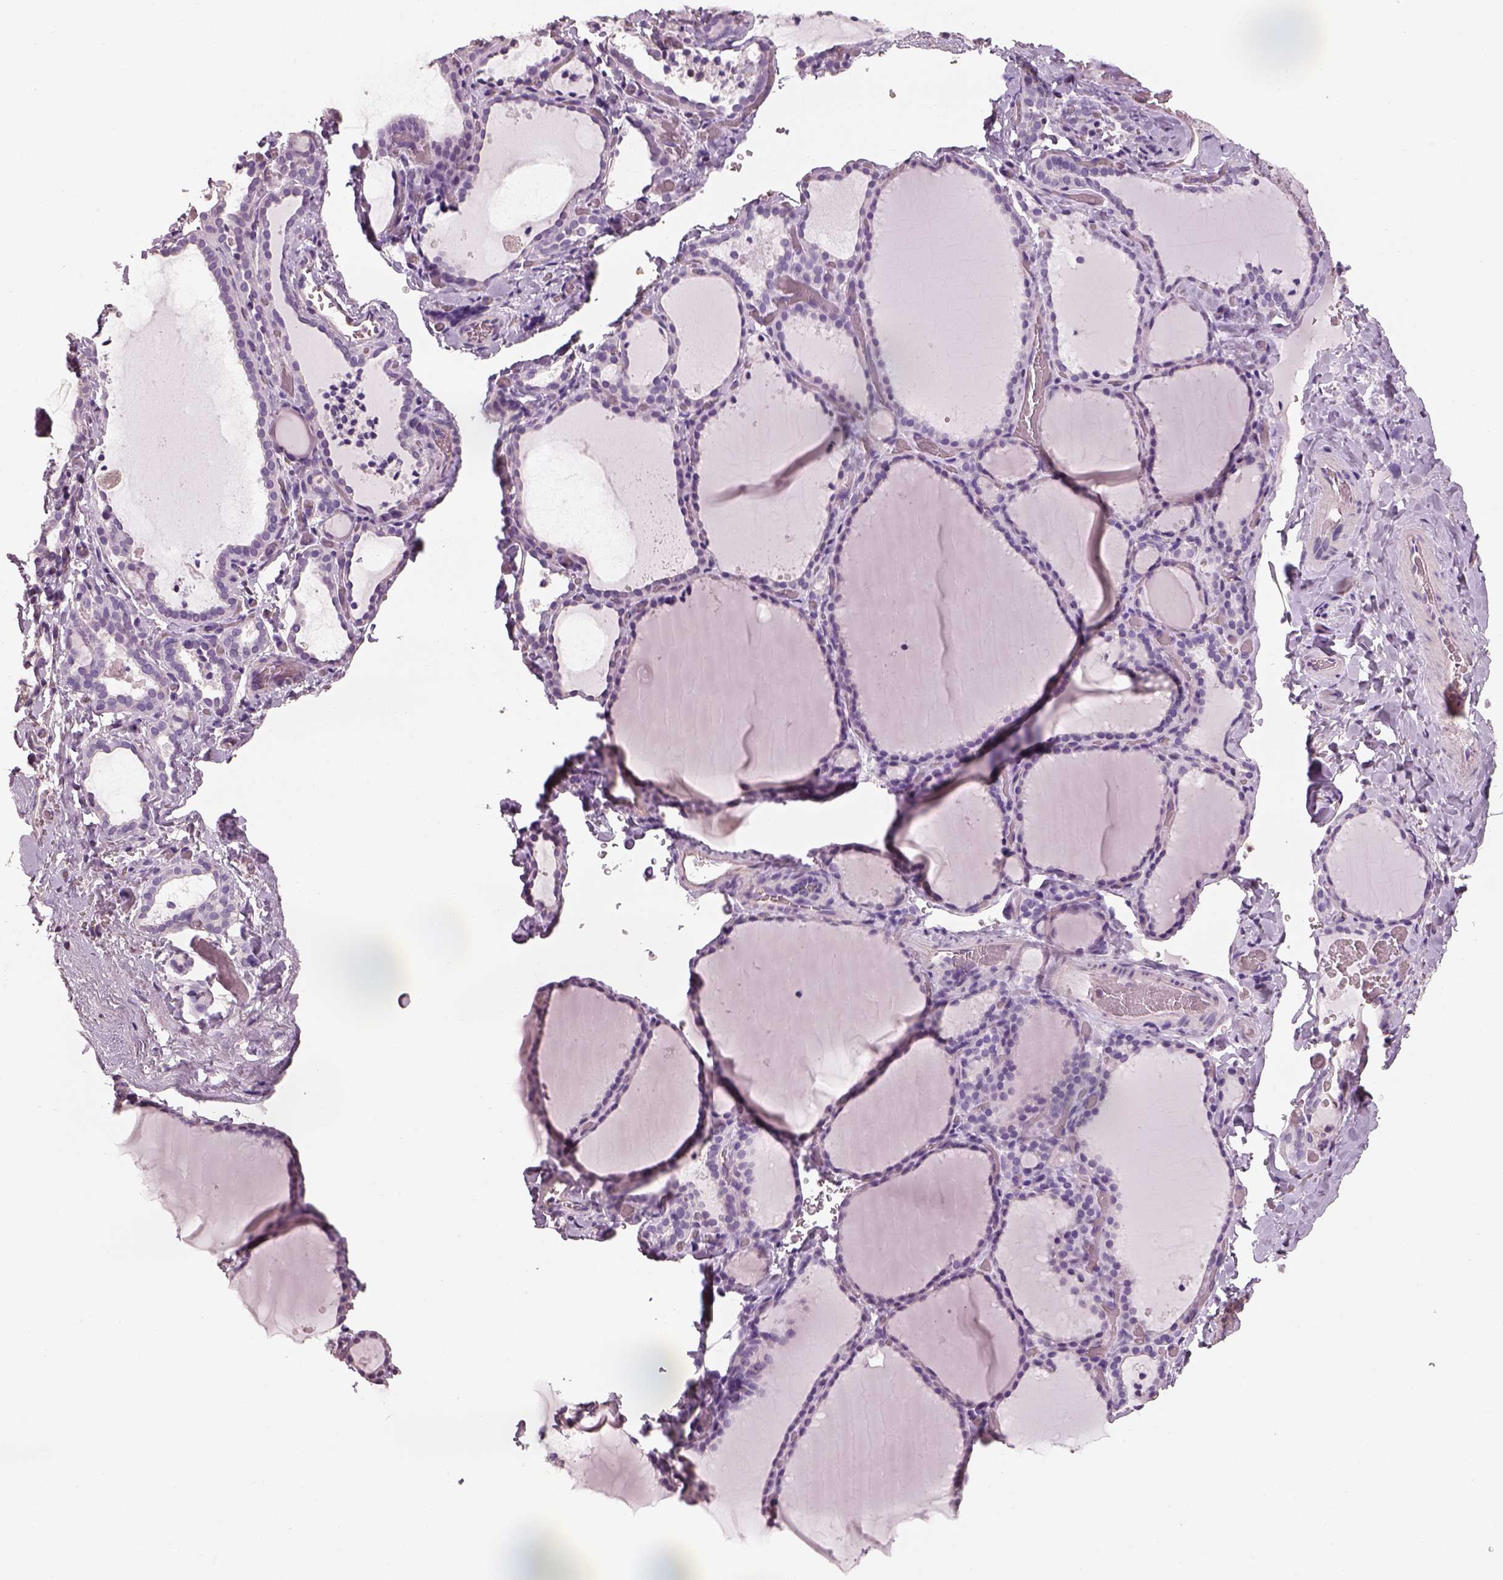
{"staining": {"intensity": "negative", "quantity": "none", "location": "none"}, "tissue": "thyroid gland", "cell_type": "Glandular cells", "image_type": "normal", "snomed": [{"axis": "morphology", "description": "Normal tissue, NOS"}, {"axis": "topography", "description": "Thyroid gland"}], "caption": "Histopathology image shows no significant protein positivity in glandular cells of unremarkable thyroid gland. (Brightfield microscopy of DAB immunohistochemistry at high magnification).", "gene": "OTUD6A", "patient": {"sex": "female", "age": 22}}